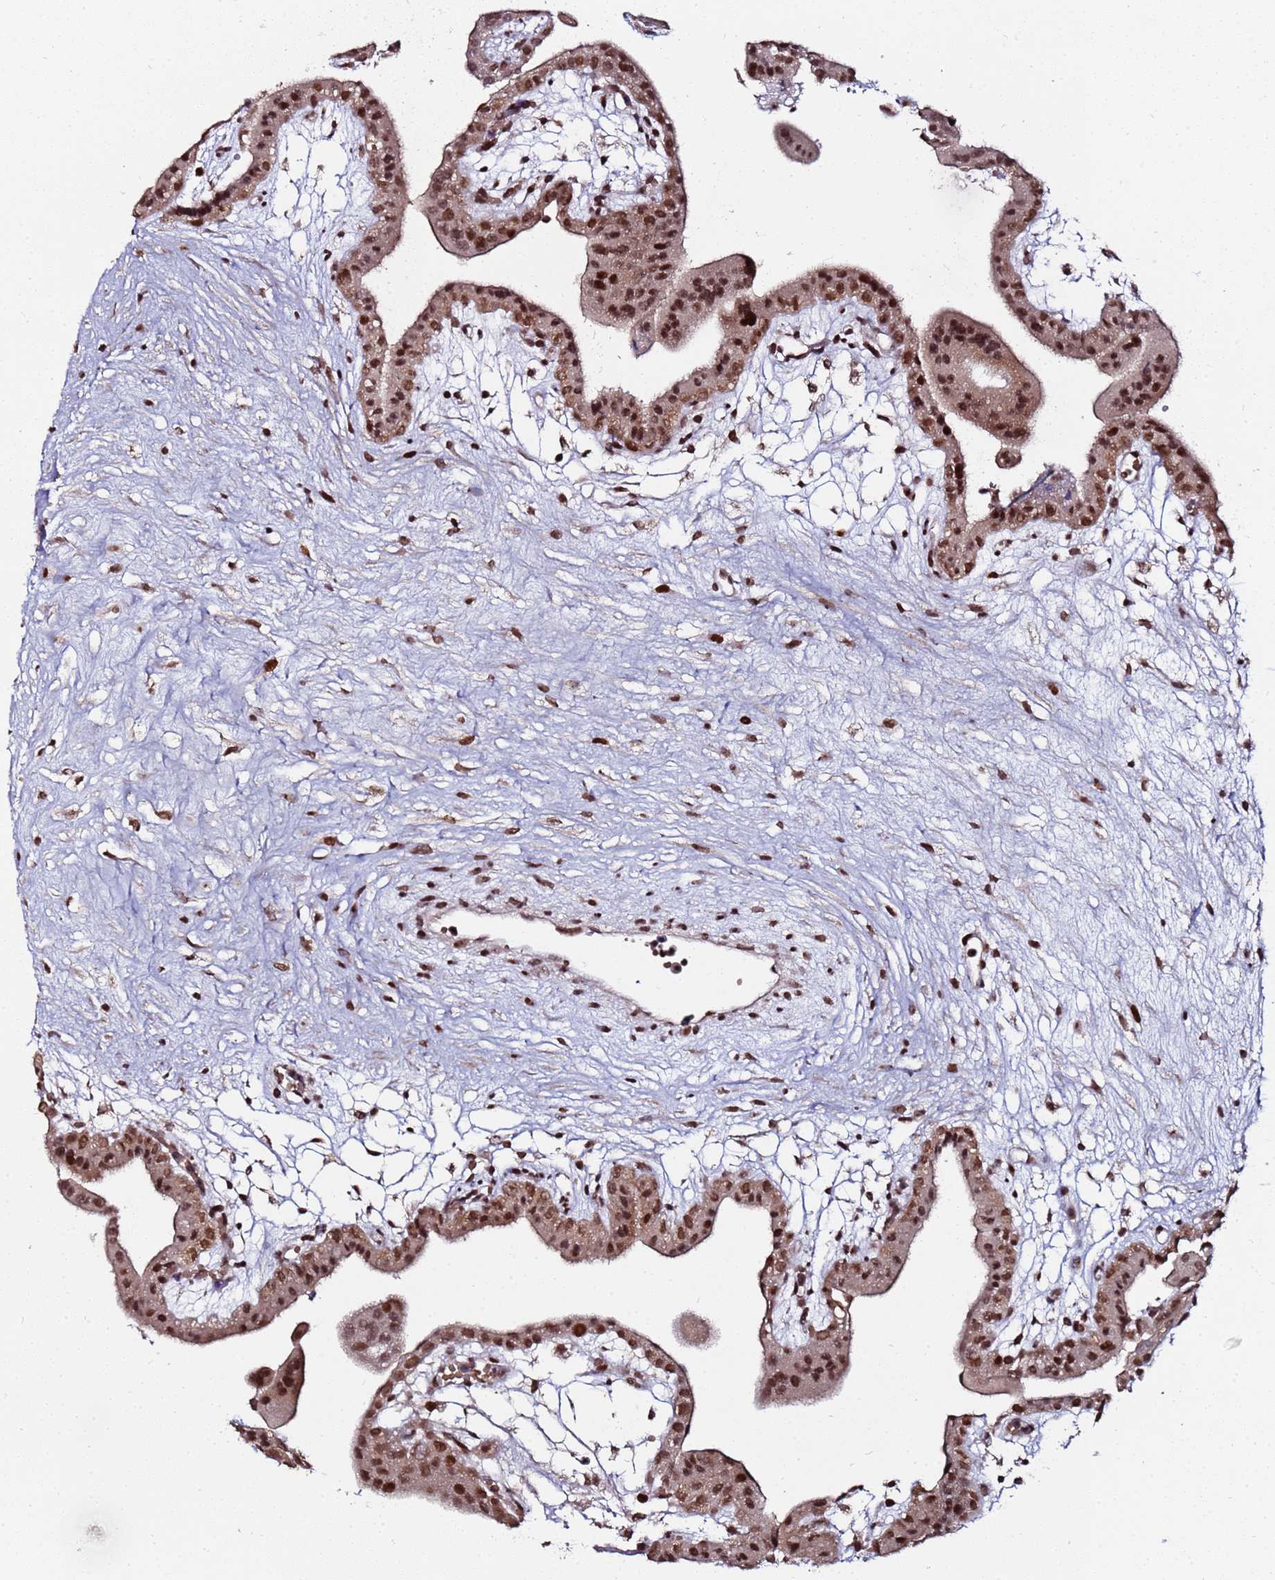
{"staining": {"intensity": "negative", "quantity": "none", "location": "none"}, "tissue": "placenta", "cell_type": "Decidual cells", "image_type": "normal", "snomed": [{"axis": "morphology", "description": "Normal tissue, NOS"}, {"axis": "topography", "description": "Placenta"}], "caption": "This is an IHC micrograph of unremarkable human placenta. There is no positivity in decidual cells.", "gene": "PPM1H", "patient": {"sex": "female", "age": 18}}